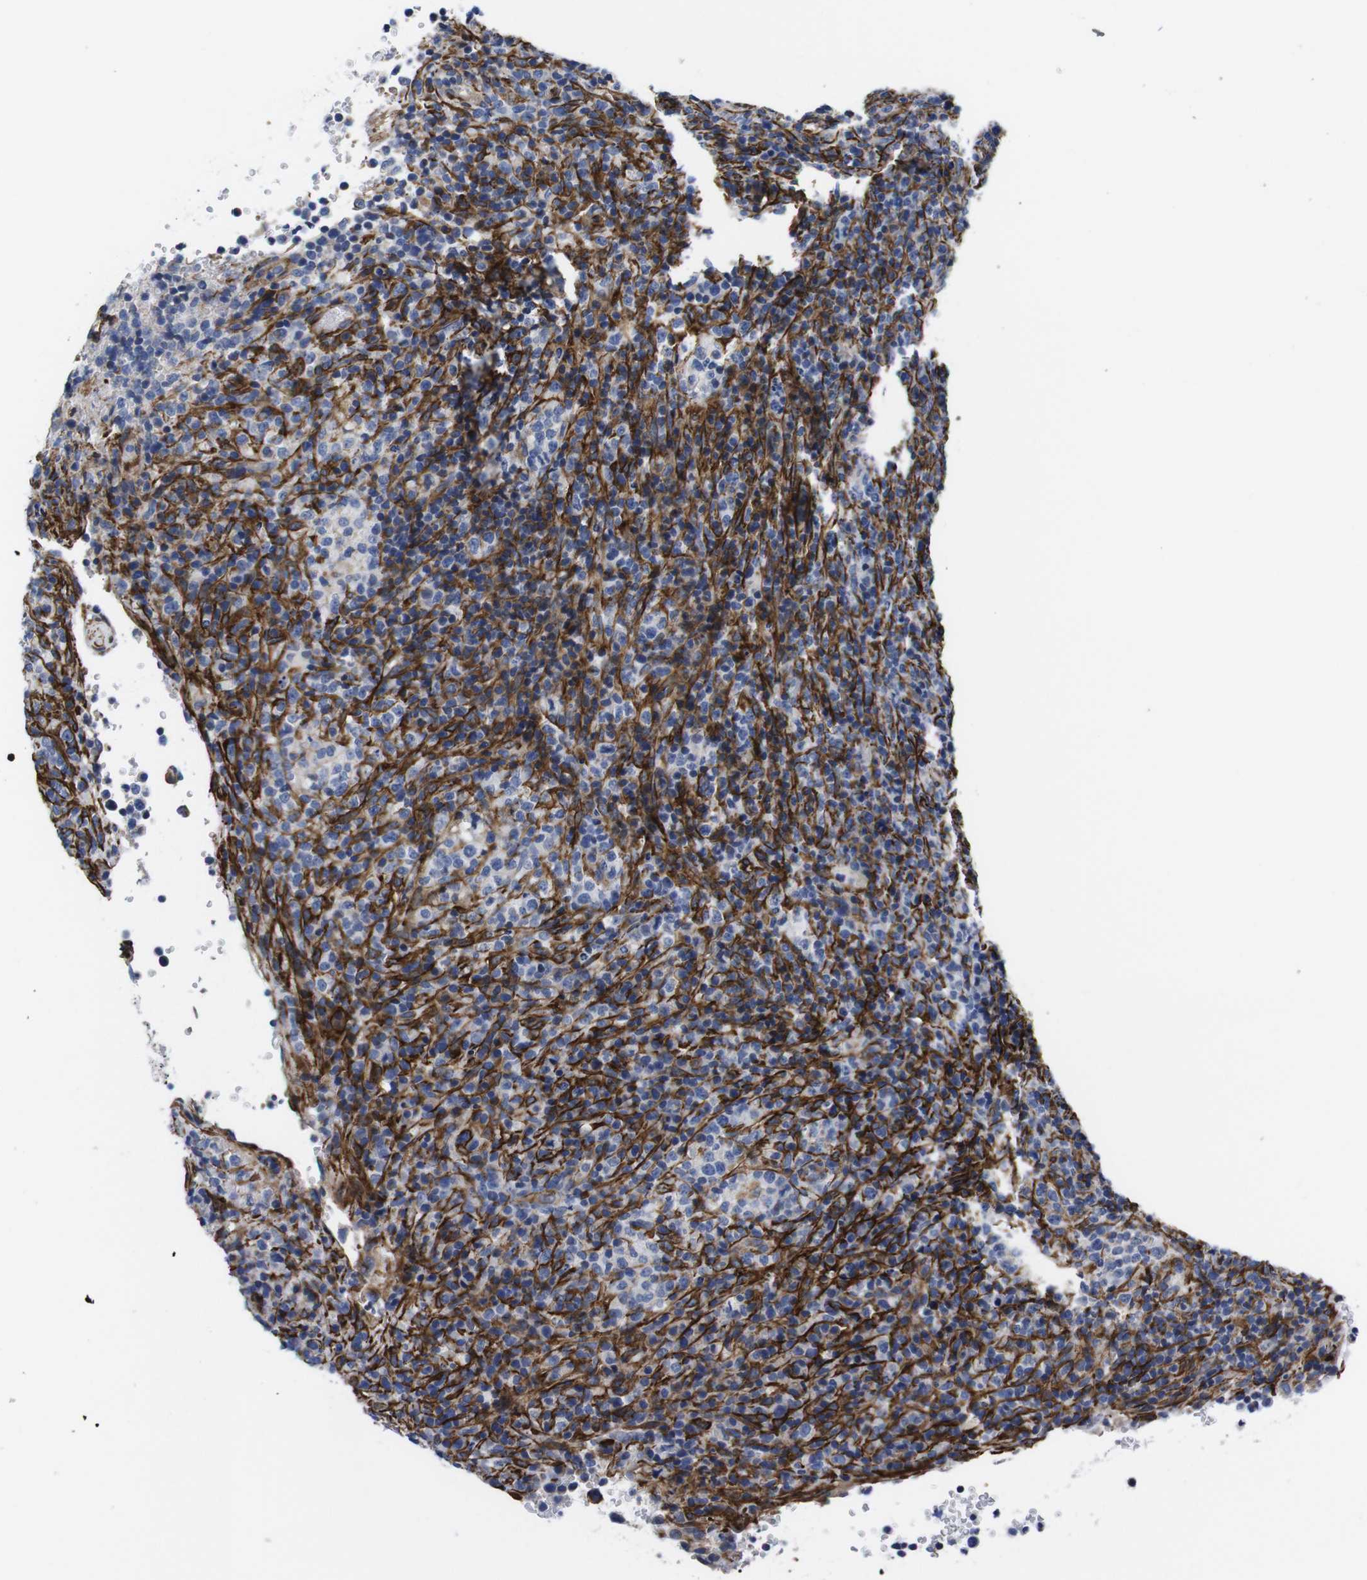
{"staining": {"intensity": "moderate", "quantity": "25%-75%", "location": "cytoplasmic/membranous"}, "tissue": "lymphoma", "cell_type": "Tumor cells", "image_type": "cancer", "snomed": [{"axis": "morphology", "description": "Malignant lymphoma, non-Hodgkin's type, High grade"}, {"axis": "topography", "description": "Lymph node"}], "caption": "Immunohistochemical staining of malignant lymphoma, non-Hodgkin's type (high-grade) exhibits medium levels of moderate cytoplasmic/membranous protein expression in about 25%-75% of tumor cells. The staining is performed using DAB (3,3'-diaminobenzidine) brown chromogen to label protein expression. The nuclei are counter-stained blue using hematoxylin.", "gene": "WNT10A", "patient": {"sex": "female", "age": 76}}